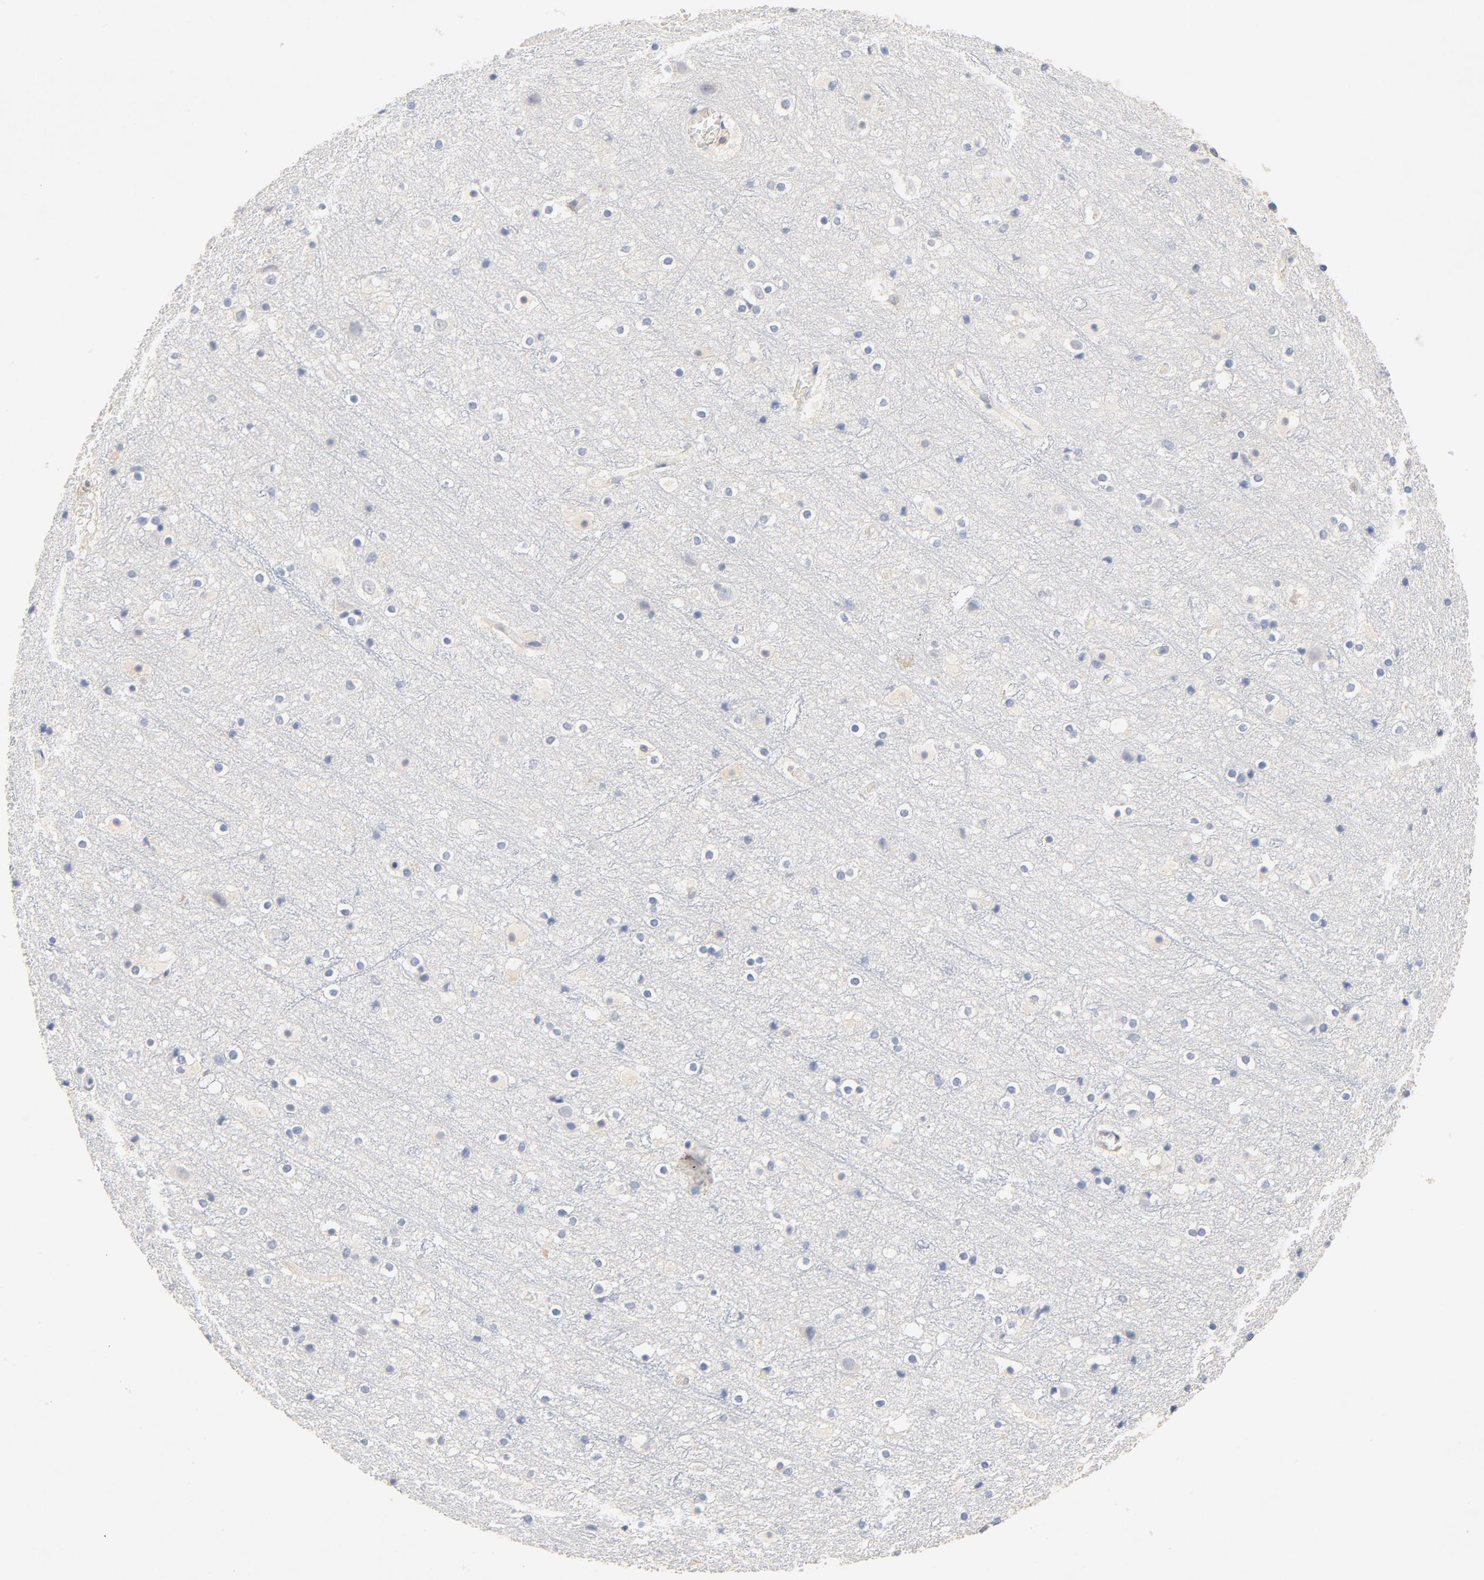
{"staining": {"intensity": "negative", "quantity": "none", "location": "none"}, "tissue": "cerebral cortex", "cell_type": "Endothelial cells", "image_type": "normal", "snomed": [{"axis": "morphology", "description": "Normal tissue, NOS"}, {"axis": "topography", "description": "Cerebral cortex"}], "caption": "Protein analysis of benign cerebral cortex demonstrates no significant staining in endothelial cells. (DAB (3,3'-diaminobenzidine) immunohistochemistry (IHC) with hematoxylin counter stain).", "gene": "STAT1", "patient": {"sex": "male", "age": 45}}